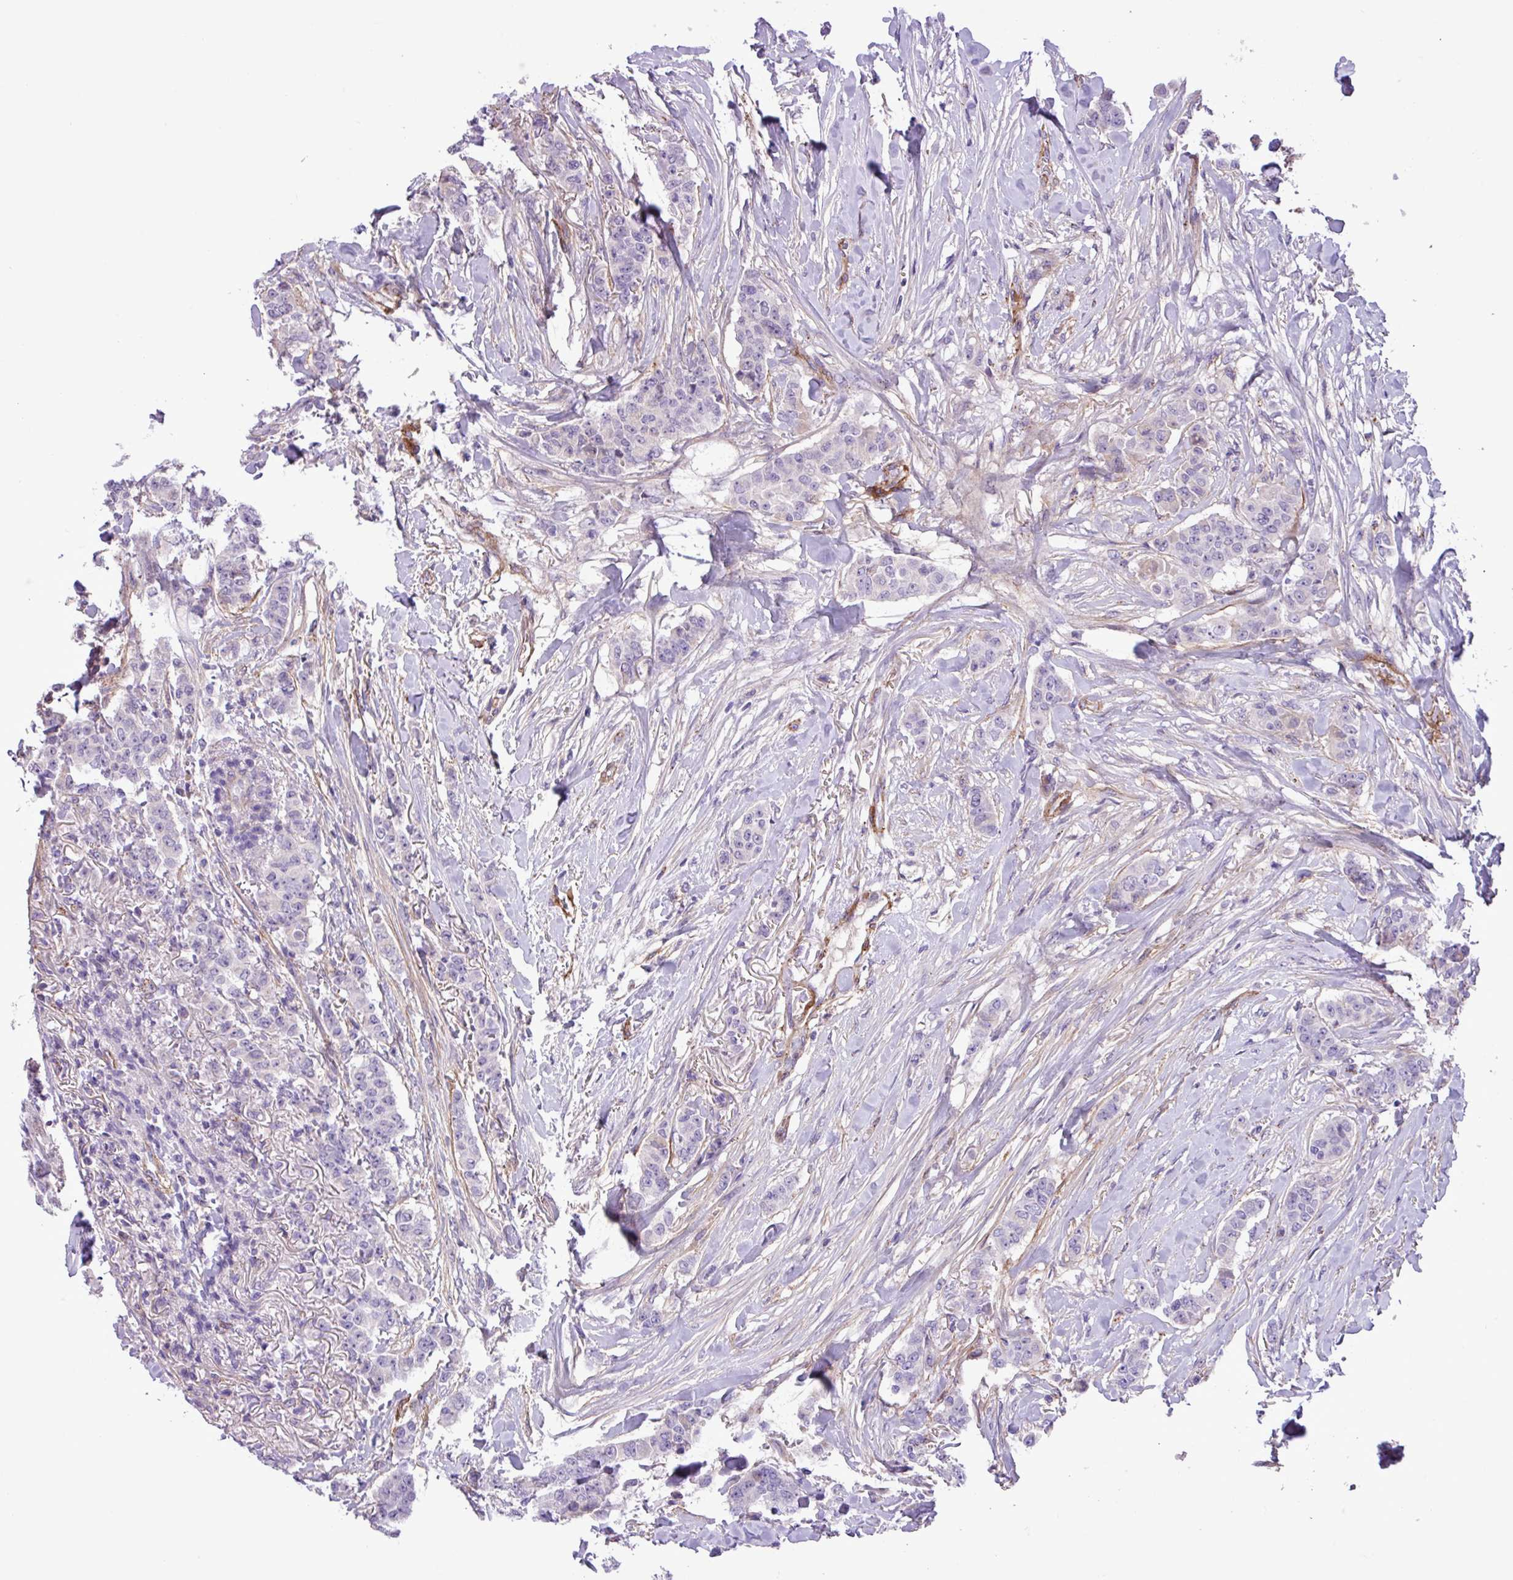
{"staining": {"intensity": "negative", "quantity": "none", "location": "none"}, "tissue": "breast cancer", "cell_type": "Tumor cells", "image_type": "cancer", "snomed": [{"axis": "morphology", "description": "Duct carcinoma"}, {"axis": "topography", "description": "Breast"}], "caption": "The micrograph displays no staining of tumor cells in breast cancer.", "gene": "CD248", "patient": {"sex": "female", "age": 40}}